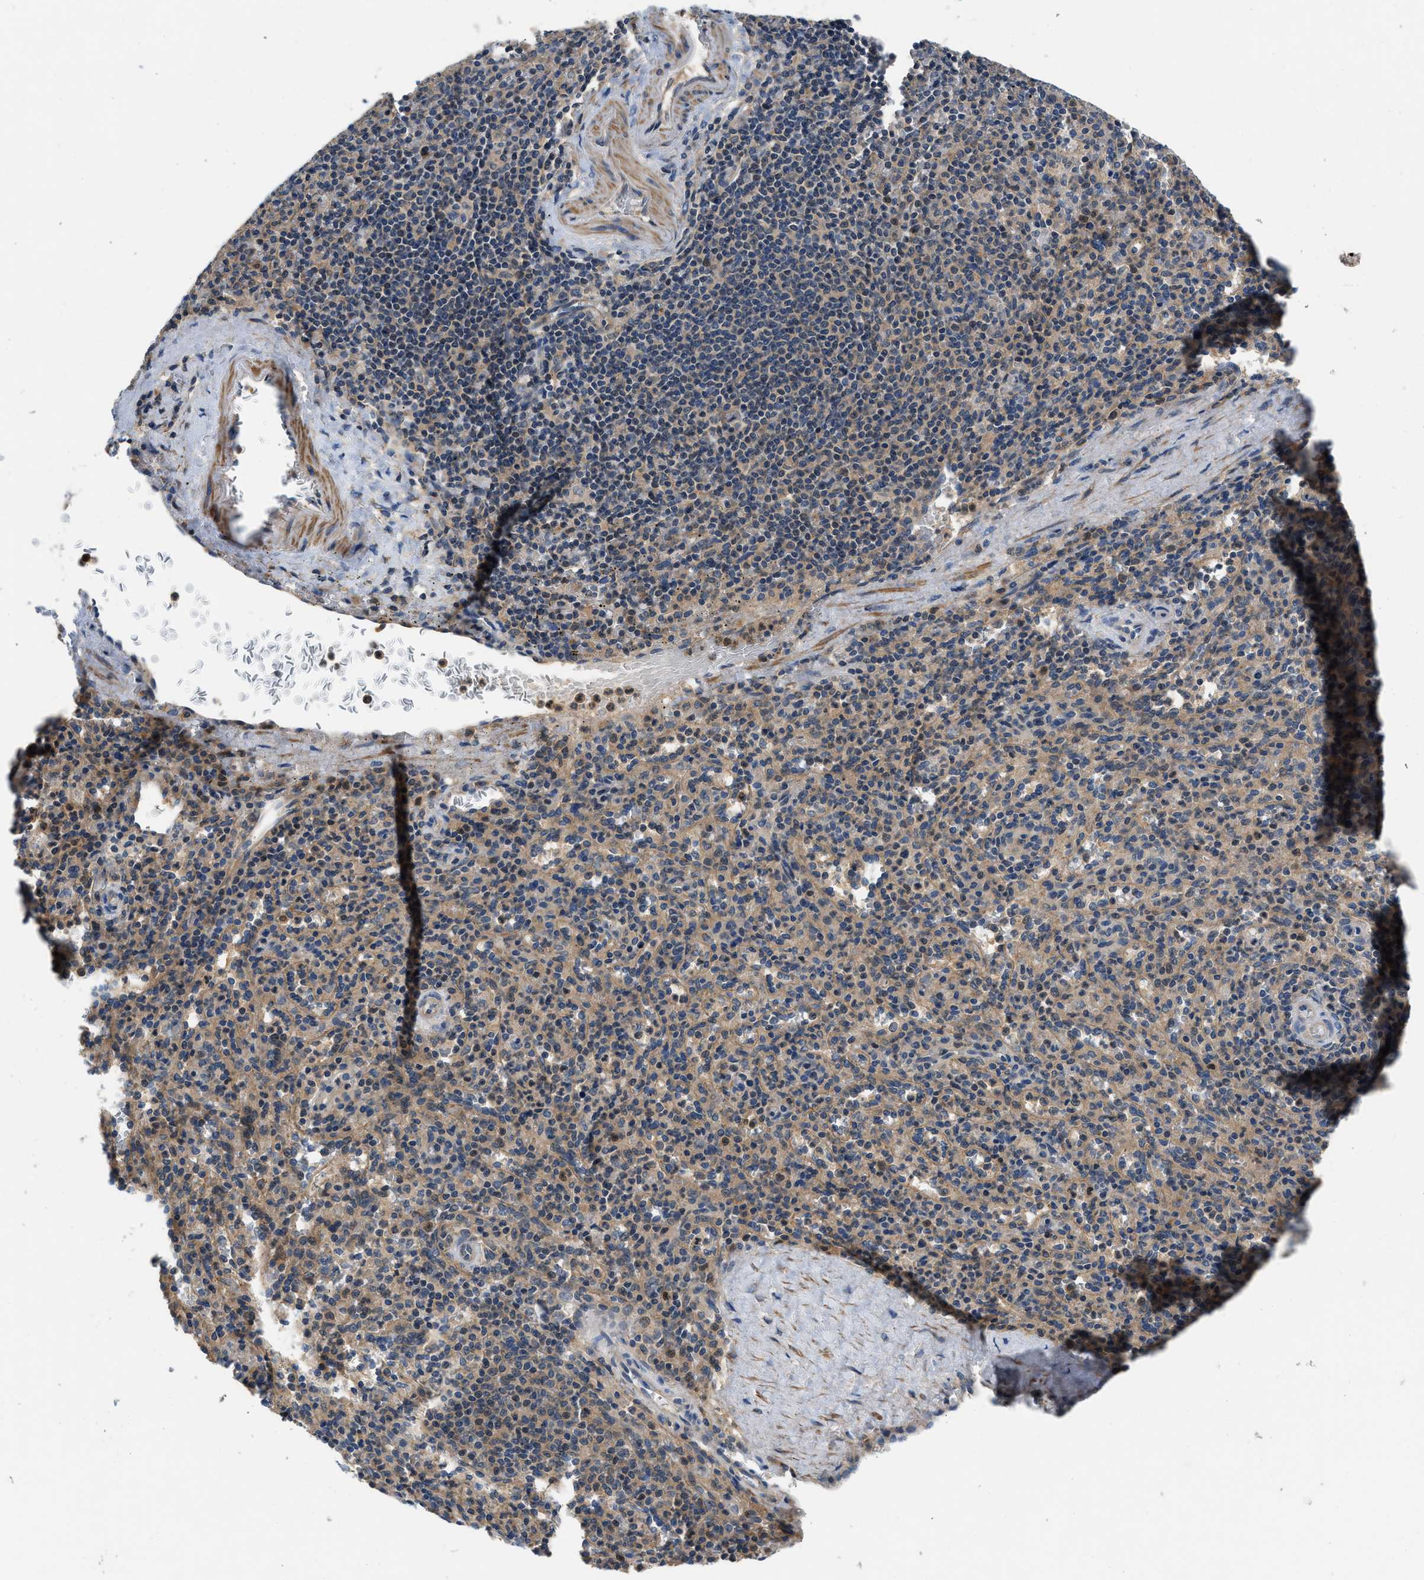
{"staining": {"intensity": "weak", "quantity": "25%-75%", "location": "cytoplasmic/membranous"}, "tissue": "spleen", "cell_type": "Cells in red pulp", "image_type": "normal", "snomed": [{"axis": "morphology", "description": "Normal tissue, NOS"}, {"axis": "topography", "description": "Spleen"}], "caption": "IHC of normal spleen displays low levels of weak cytoplasmic/membranous staining in about 25%-75% of cells in red pulp.", "gene": "GPR31", "patient": {"sex": "male", "age": 36}}